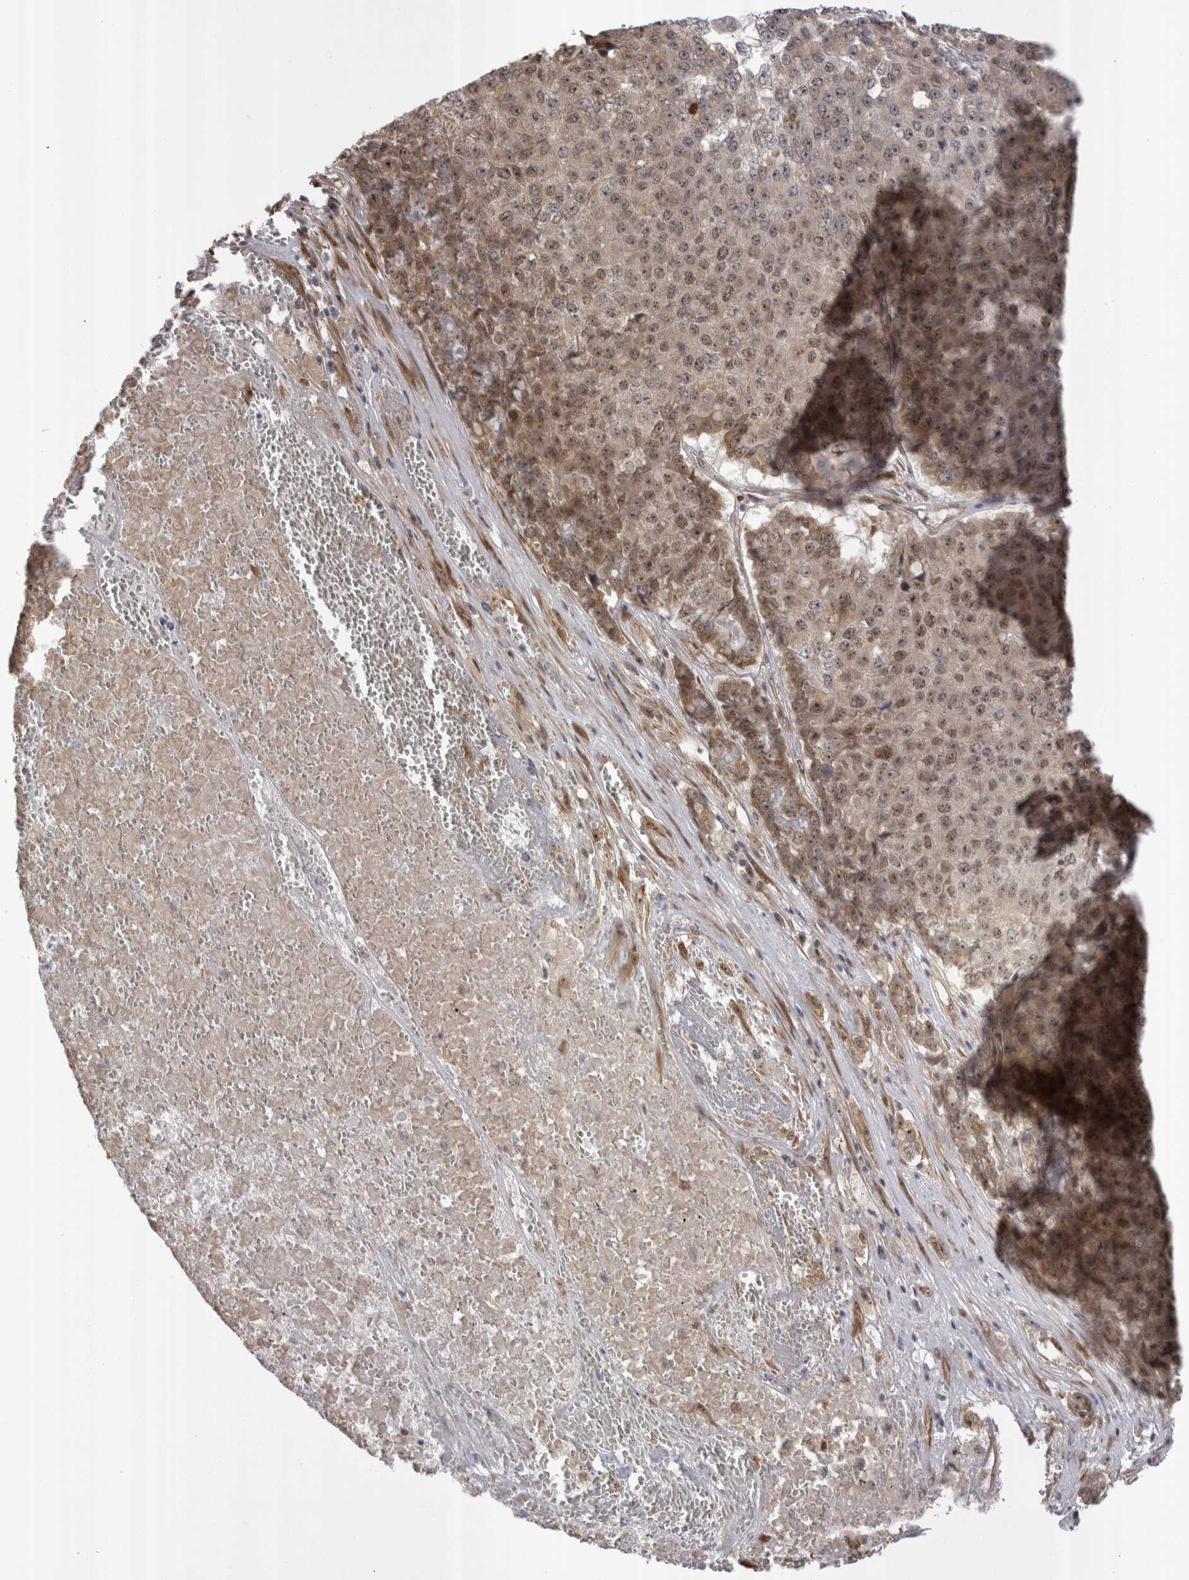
{"staining": {"intensity": "moderate", "quantity": ">75%", "location": "cytoplasmic/membranous,nuclear"}, "tissue": "pancreatic cancer", "cell_type": "Tumor cells", "image_type": "cancer", "snomed": [{"axis": "morphology", "description": "Adenocarcinoma, NOS"}, {"axis": "topography", "description": "Pancreas"}], "caption": "This histopathology image demonstrates pancreatic cancer stained with immunohistochemistry (IHC) to label a protein in brown. The cytoplasmic/membranous and nuclear of tumor cells show moderate positivity for the protein. Nuclei are counter-stained blue.", "gene": "EXOSC4", "patient": {"sex": "male", "age": 50}}